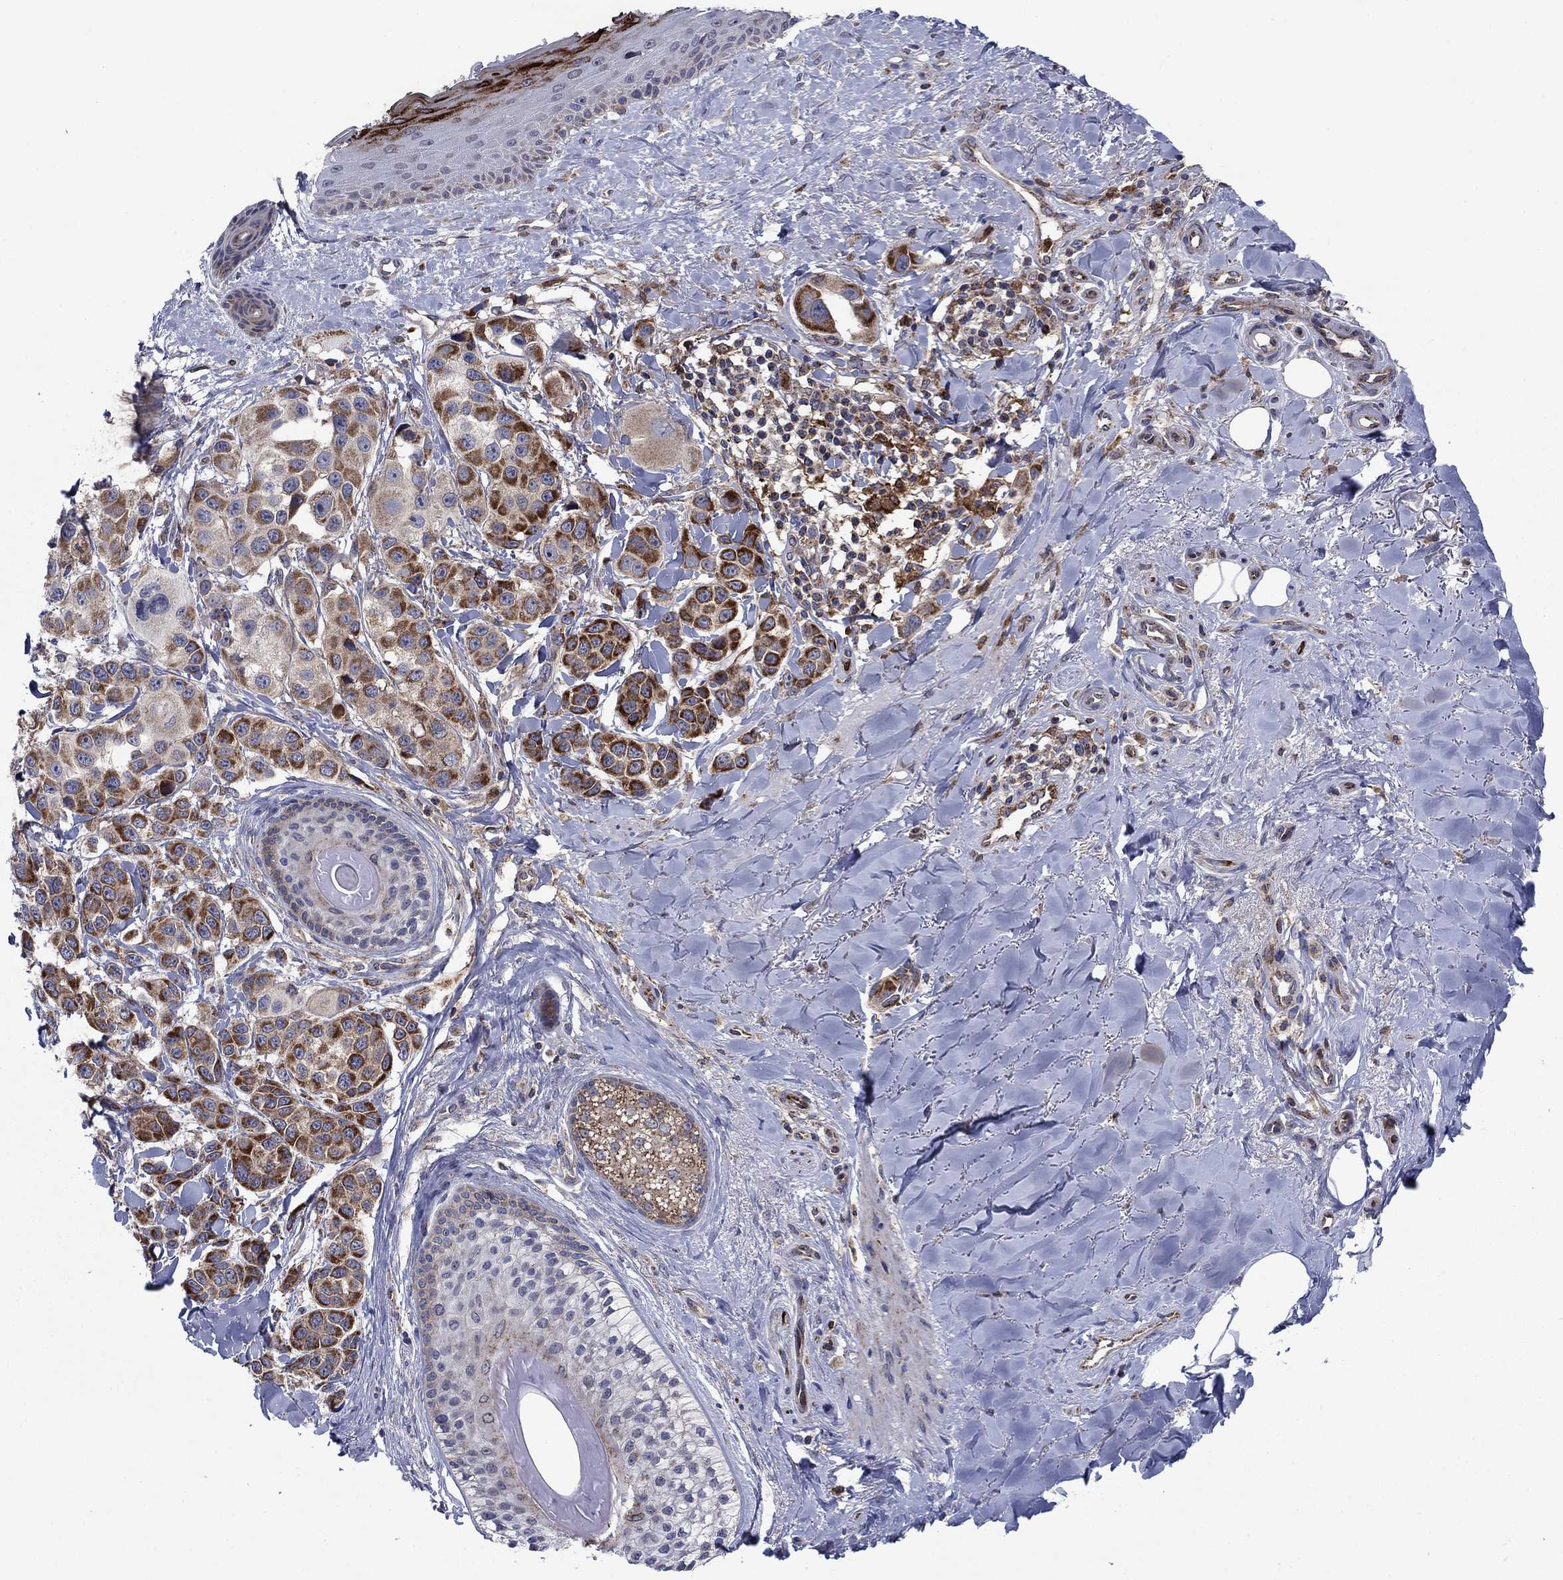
{"staining": {"intensity": "strong", "quantity": "25%-75%", "location": "cytoplasmic/membranous"}, "tissue": "melanoma", "cell_type": "Tumor cells", "image_type": "cancer", "snomed": [{"axis": "morphology", "description": "Malignant melanoma, NOS"}, {"axis": "topography", "description": "Skin"}], "caption": "Protein staining by immunohistochemistry demonstrates strong cytoplasmic/membranous staining in about 25%-75% of tumor cells in malignant melanoma.", "gene": "RNF19B", "patient": {"sex": "male", "age": 57}}